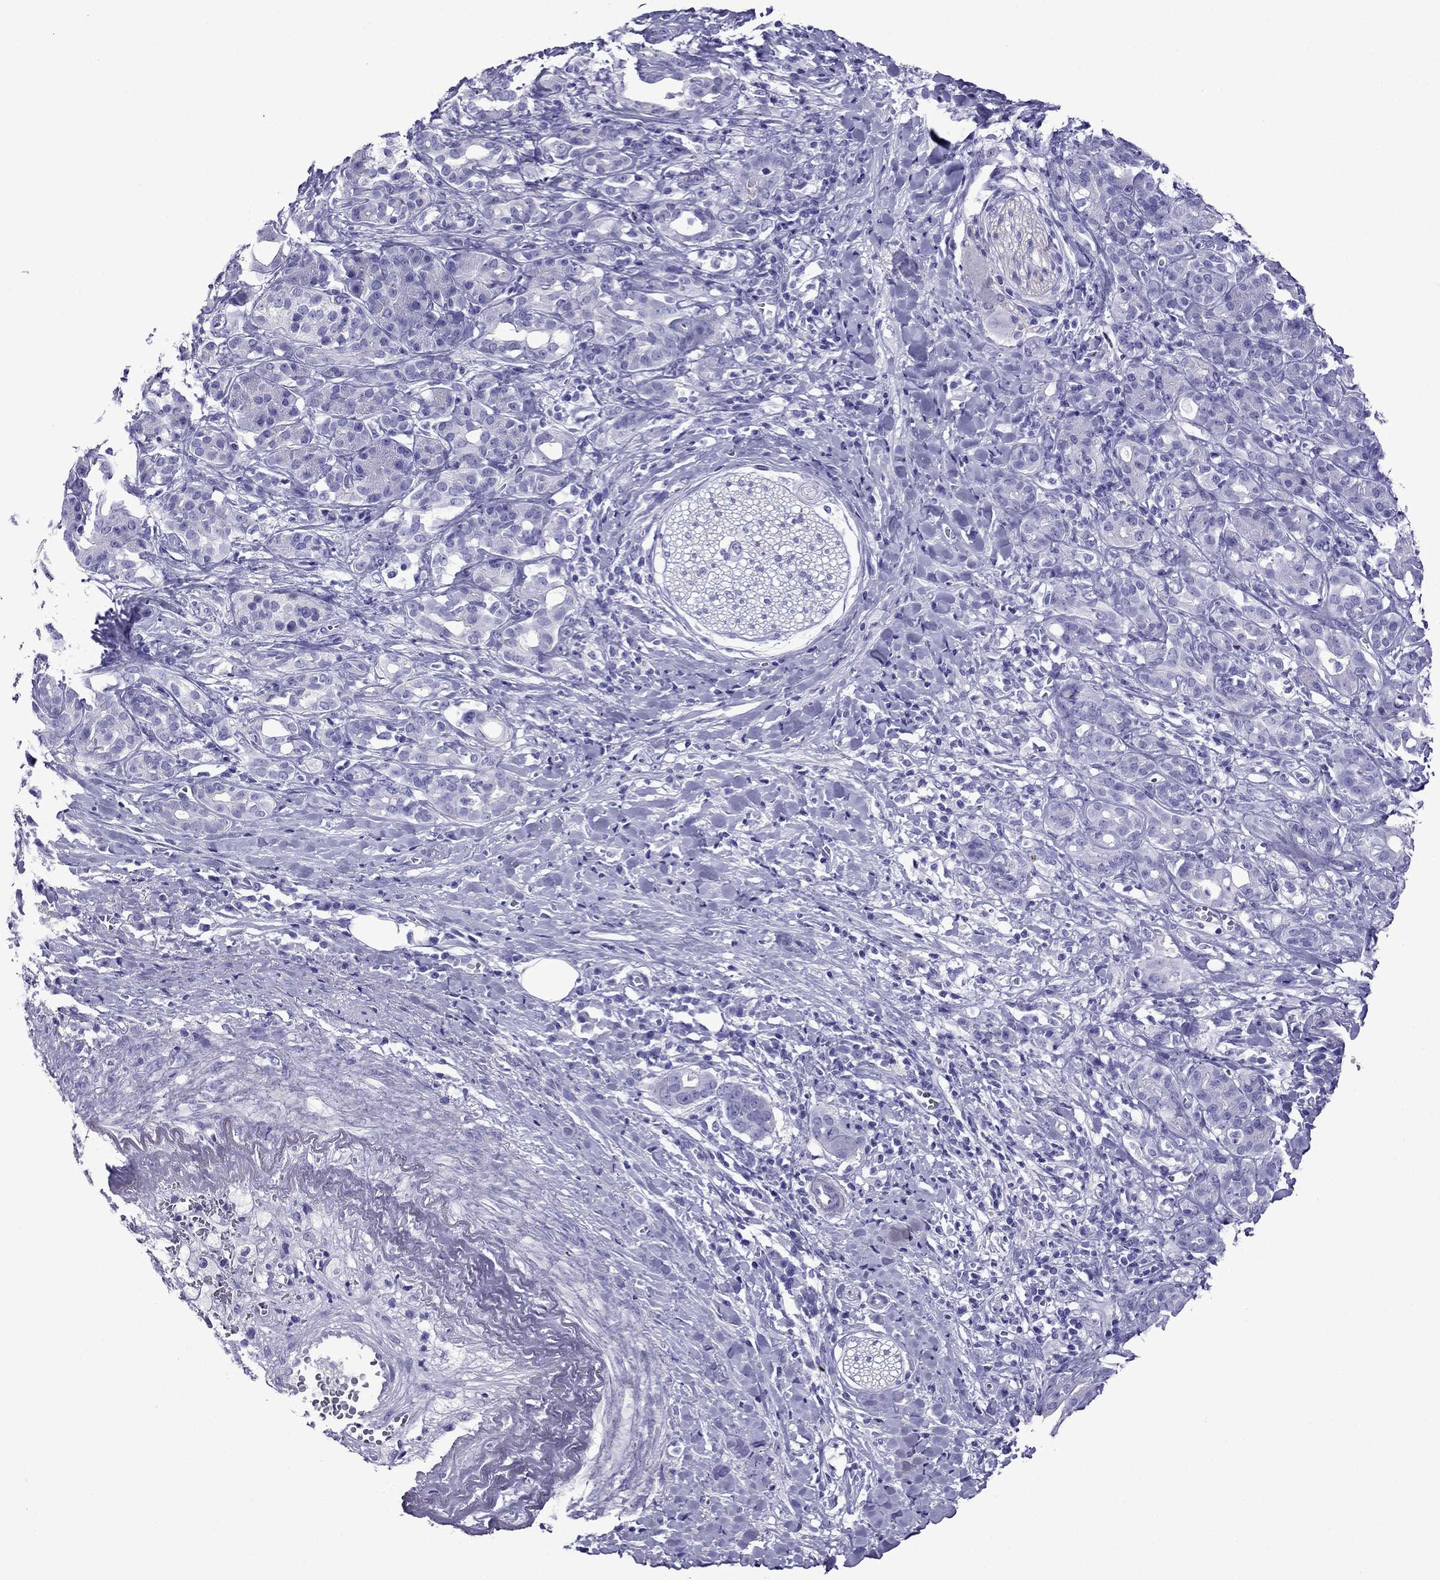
{"staining": {"intensity": "negative", "quantity": "none", "location": "none"}, "tissue": "pancreatic cancer", "cell_type": "Tumor cells", "image_type": "cancer", "snomed": [{"axis": "morphology", "description": "Adenocarcinoma, NOS"}, {"axis": "topography", "description": "Pancreas"}], "caption": "Tumor cells show no significant staining in adenocarcinoma (pancreatic).", "gene": "CRYBA1", "patient": {"sex": "male", "age": 61}}